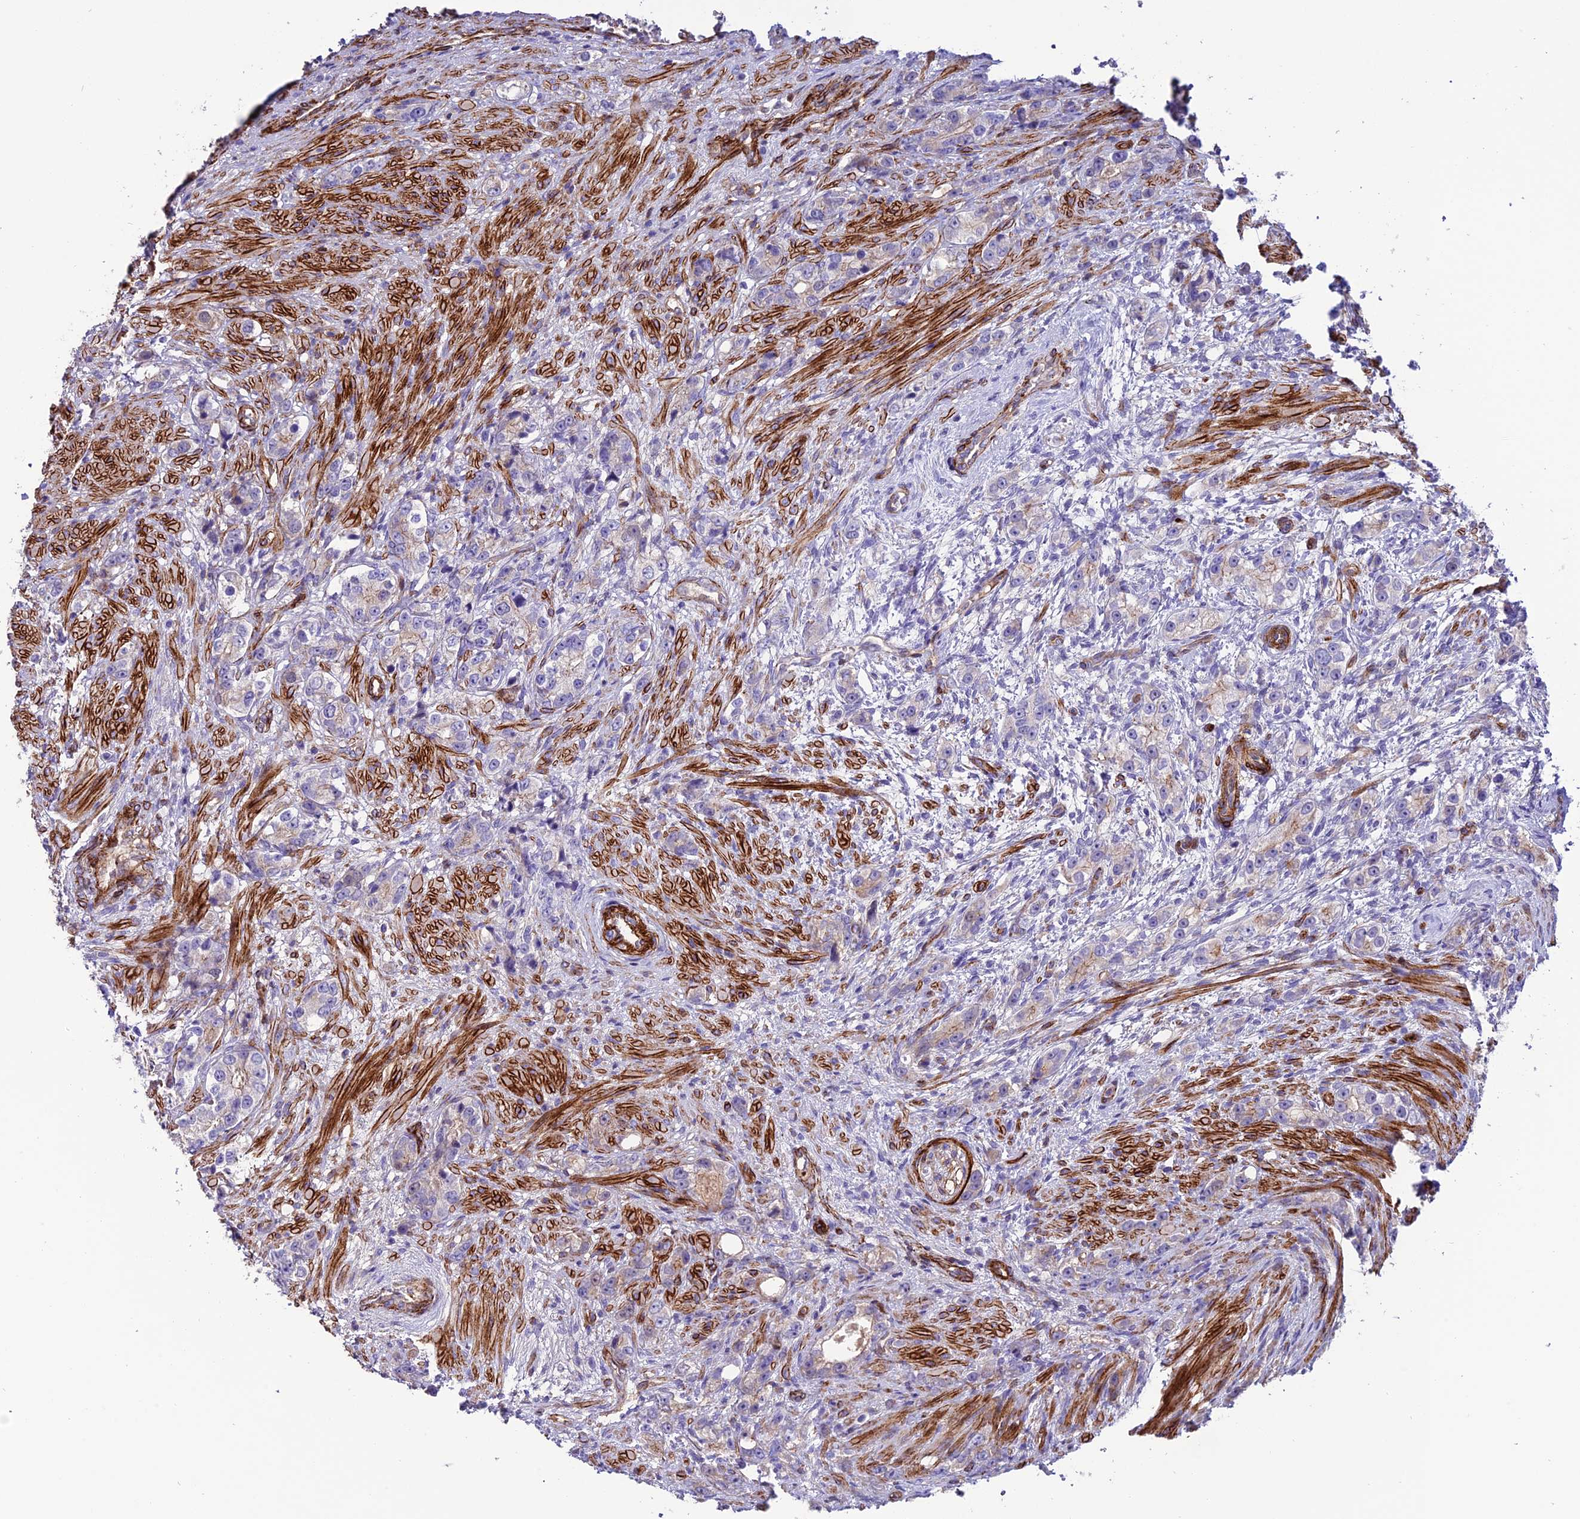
{"staining": {"intensity": "negative", "quantity": "none", "location": "none"}, "tissue": "prostate cancer", "cell_type": "Tumor cells", "image_type": "cancer", "snomed": [{"axis": "morphology", "description": "Adenocarcinoma, High grade"}, {"axis": "topography", "description": "Prostate"}], "caption": "Tumor cells are negative for protein expression in human prostate cancer (adenocarcinoma (high-grade)).", "gene": "REX1BD", "patient": {"sex": "male", "age": 63}}